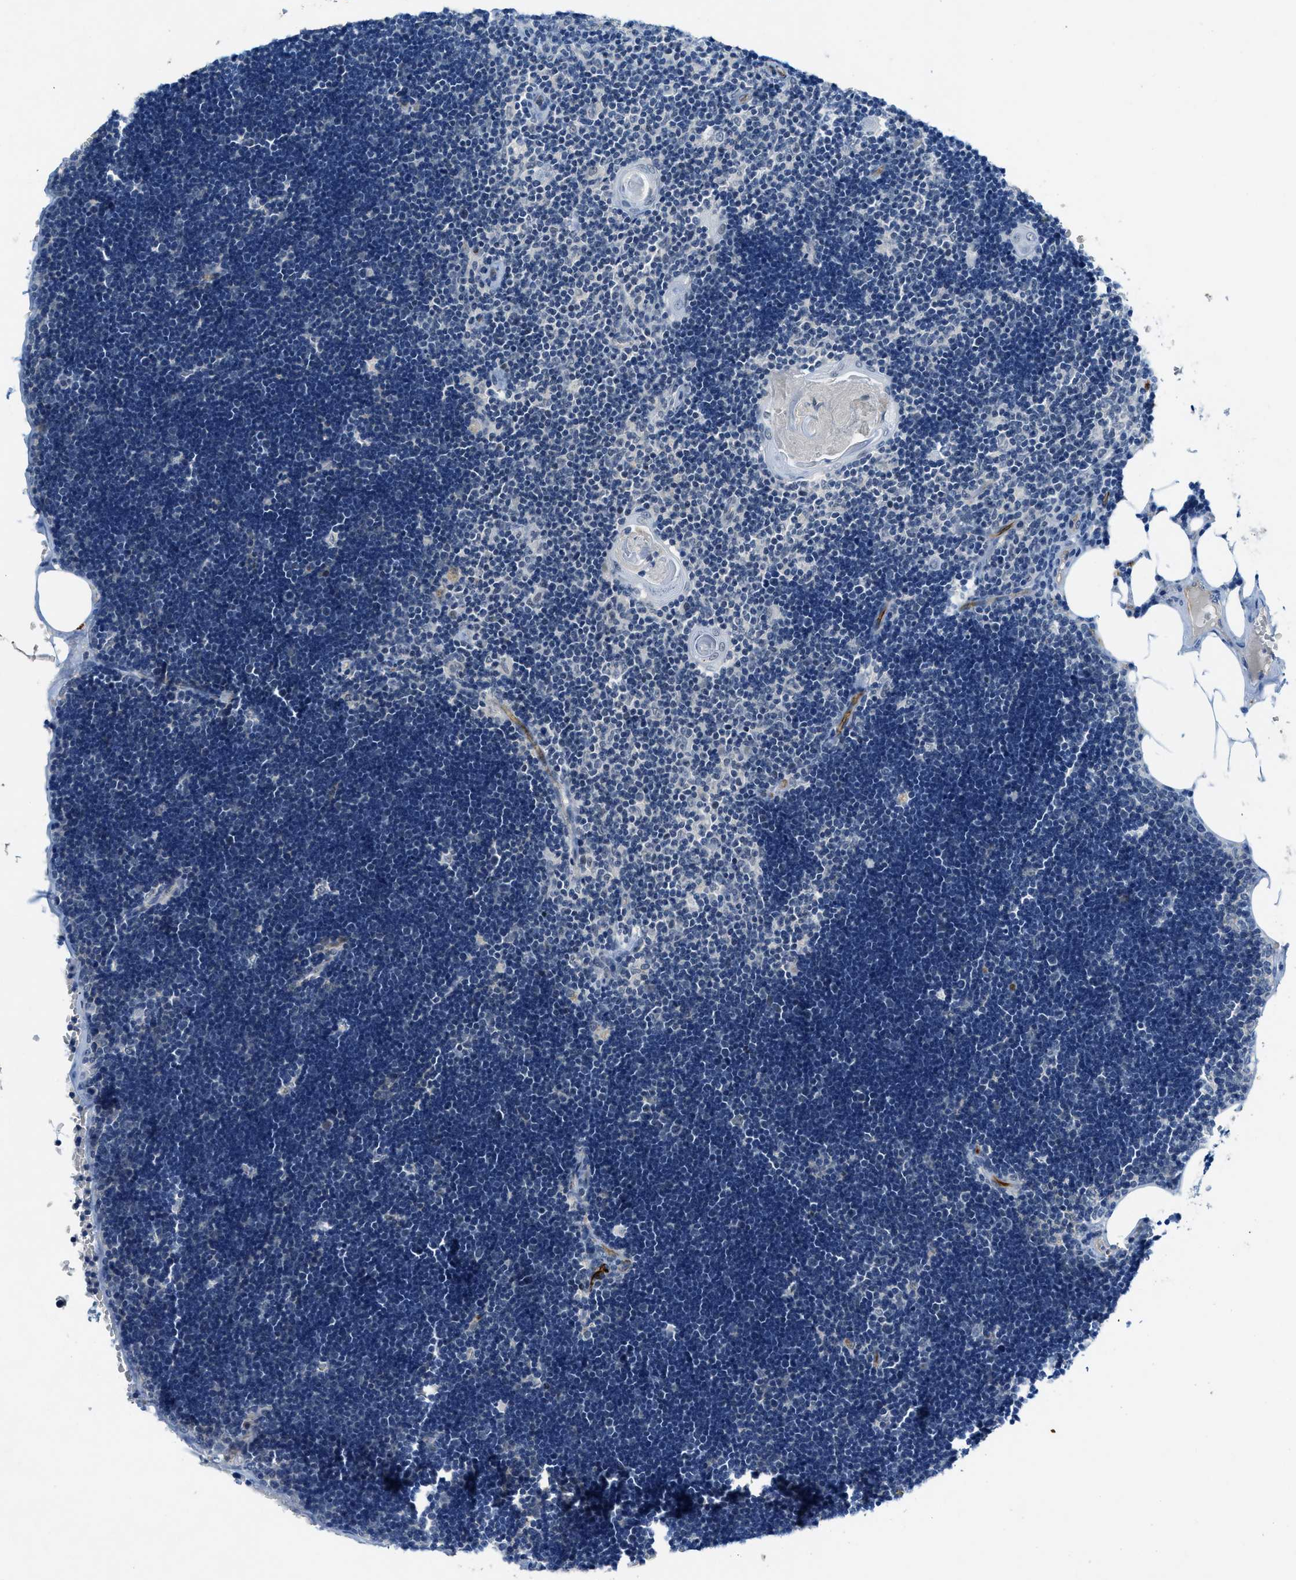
{"staining": {"intensity": "negative", "quantity": "none", "location": "none"}, "tissue": "lymph node", "cell_type": "Germinal center cells", "image_type": "normal", "snomed": [{"axis": "morphology", "description": "Normal tissue, NOS"}, {"axis": "topography", "description": "Lymph node"}], "caption": "Normal lymph node was stained to show a protein in brown. There is no significant staining in germinal center cells.", "gene": "SLCO2A1", "patient": {"sex": "male", "age": 33}}